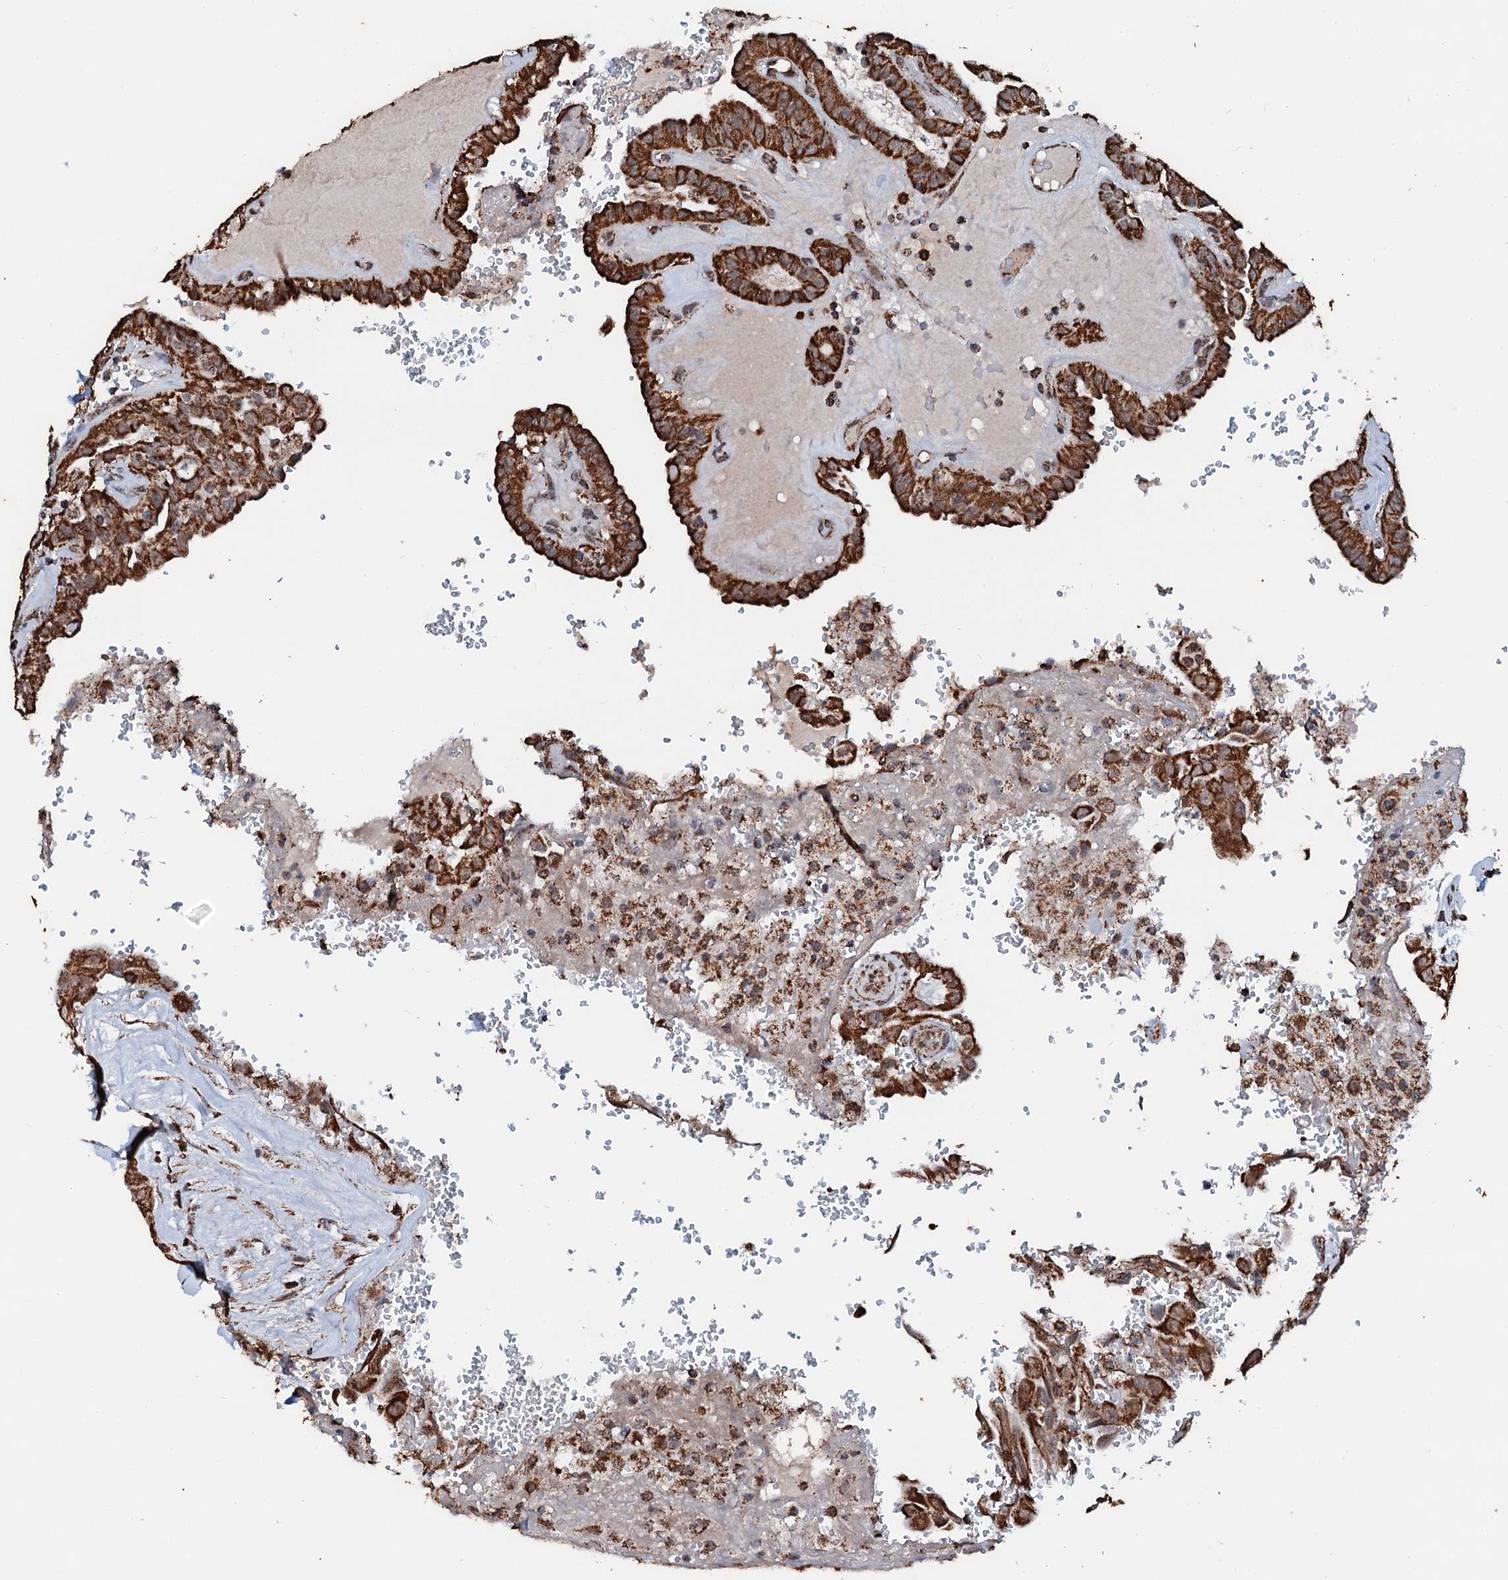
{"staining": {"intensity": "strong", "quantity": ">75%", "location": "cytoplasmic/membranous"}, "tissue": "thyroid cancer", "cell_type": "Tumor cells", "image_type": "cancer", "snomed": [{"axis": "morphology", "description": "Papillary adenocarcinoma, NOS"}, {"axis": "topography", "description": "Thyroid gland"}], "caption": "A micrograph showing strong cytoplasmic/membranous expression in about >75% of tumor cells in thyroid papillary adenocarcinoma, as visualized by brown immunohistochemical staining.", "gene": "SECISBP2L", "patient": {"sex": "male", "age": 77}}